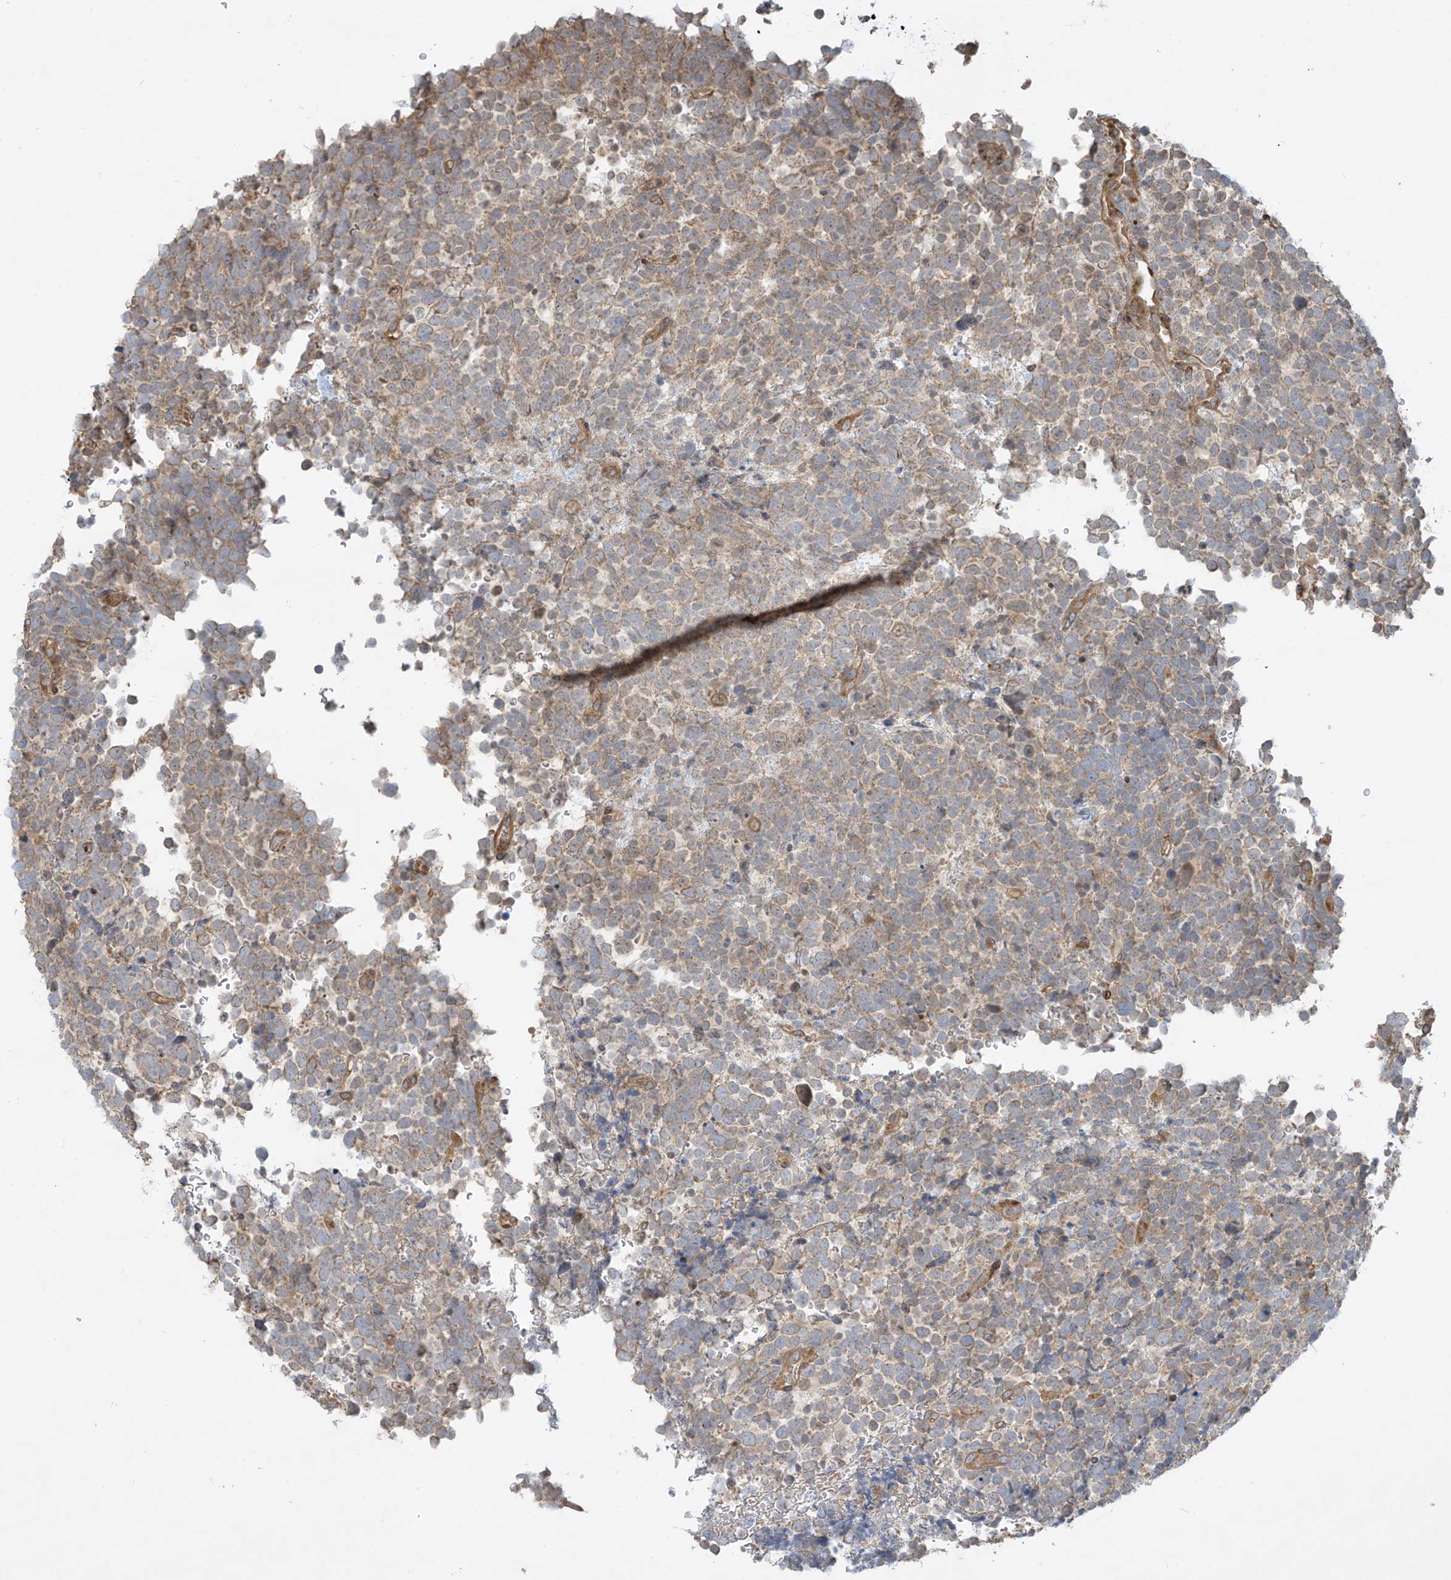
{"staining": {"intensity": "weak", "quantity": "25%-75%", "location": "cytoplasmic/membranous"}, "tissue": "urothelial cancer", "cell_type": "Tumor cells", "image_type": "cancer", "snomed": [{"axis": "morphology", "description": "Urothelial carcinoma, High grade"}, {"axis": "topography", "description": "Urinary bladder"}], "caption": "Immunohistochemical staining of human high-grade urothelial carcinoma exhibits low levels of weak cytoplasmic/membranous protein positivity in about 25%-75% of tumor cells.", "gene": "DDIT4", "patient": {"sex": "female", "age": 82}}